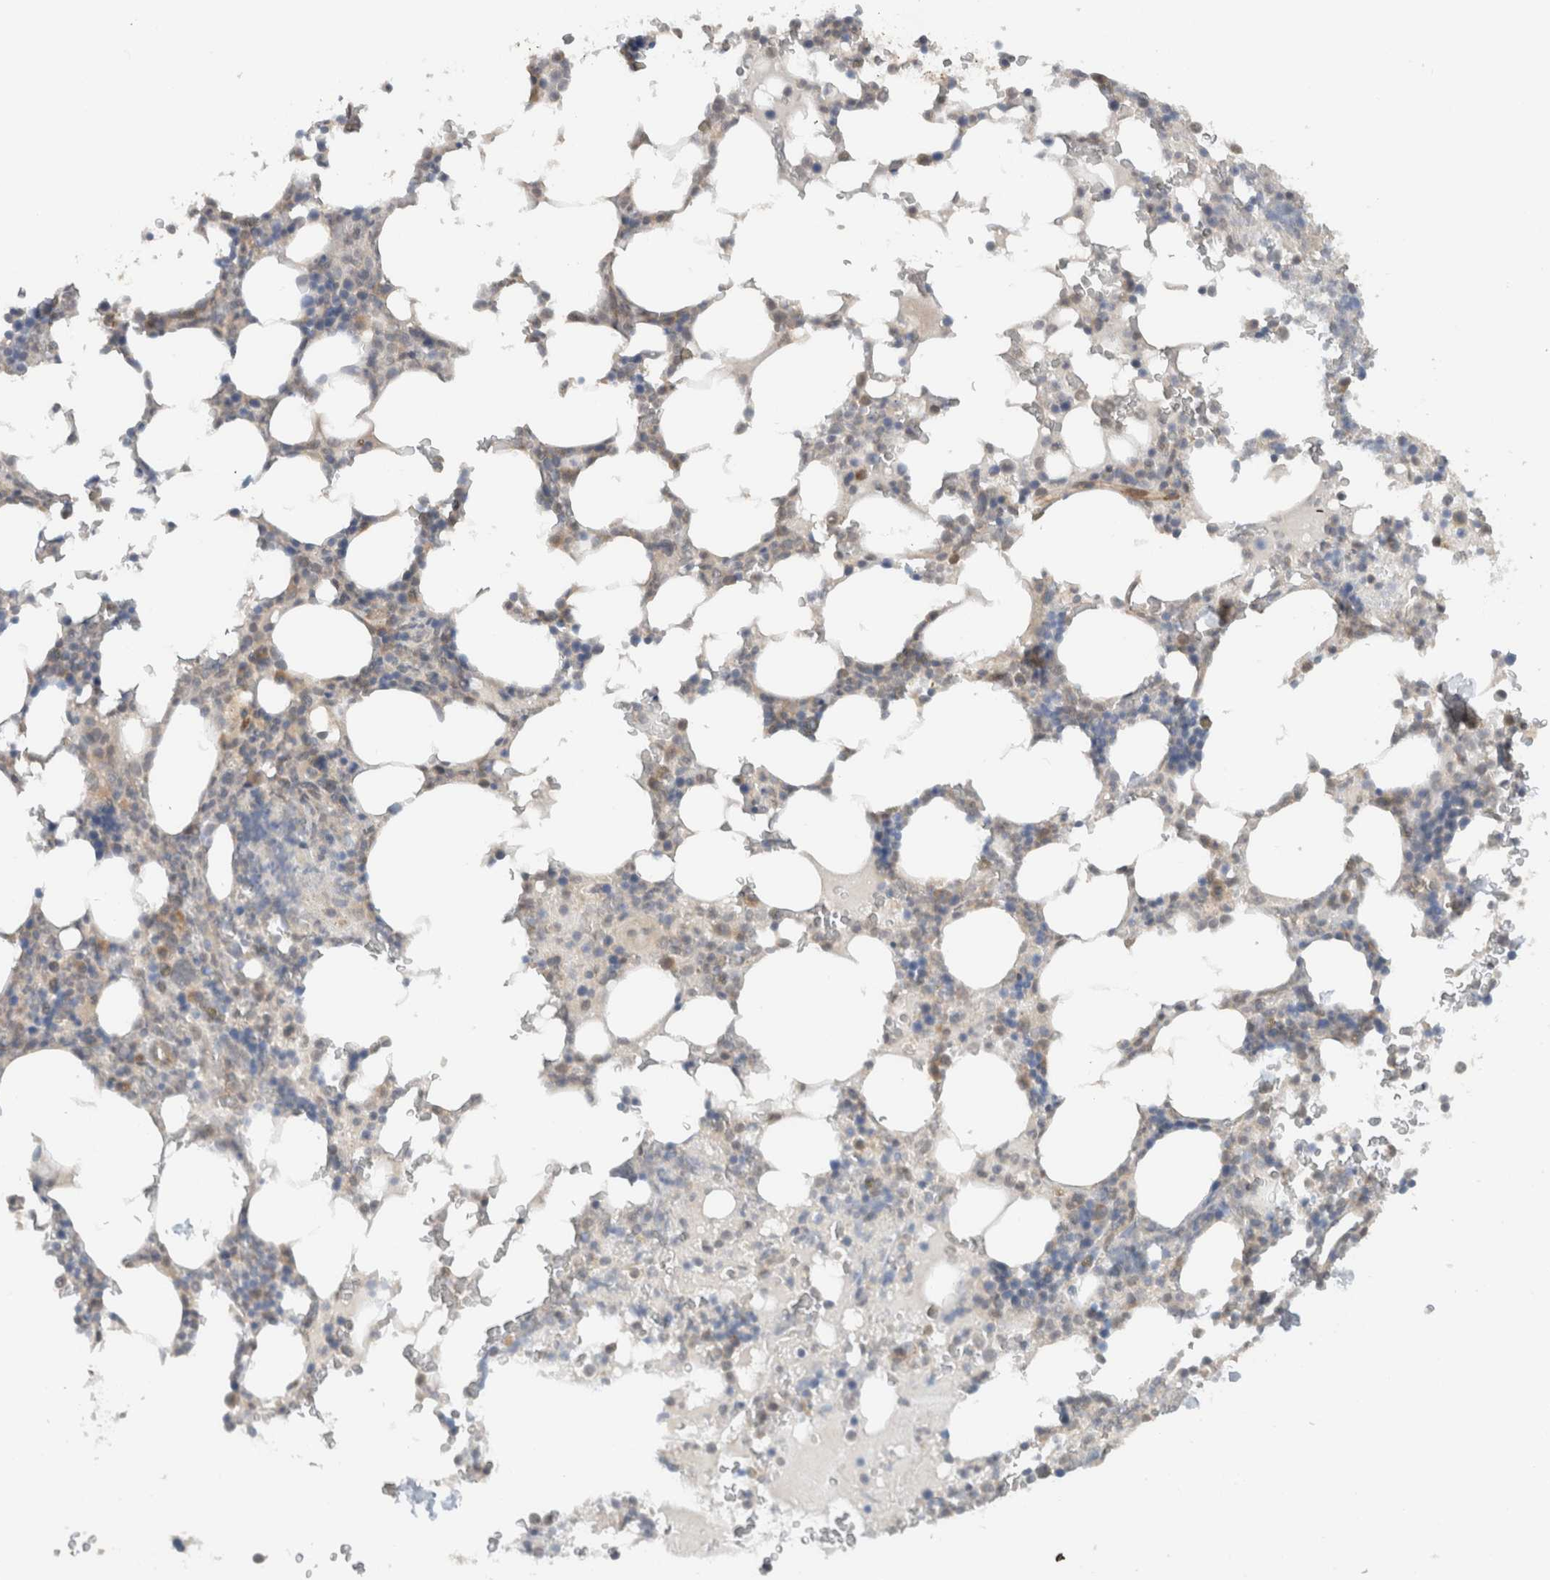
{"staining": {"intensity": "weak", "quantity": "<25%", "location": "cytoplasmic/membranous"}, "tissue": "bone marrow", "cell_type": "Hematopoietic cells", "image_type": "normal", "snomed": [{"axis": "morphology", "description": "Normal tissue, NOS"}, {"axis": "topography", "description": "Bone marrow"}], "caption": "This is a photomicrograph of immunohistochemistry staining of unremarkable bone marrow, which shows no expression in hematopoietic cells. (DAB (3,3'-diaminobenzidine) immunohistochemistry (IHC), high magnification).", "gene": "ERCC6L2", "patient": {"sex": "male", "age": 58}}